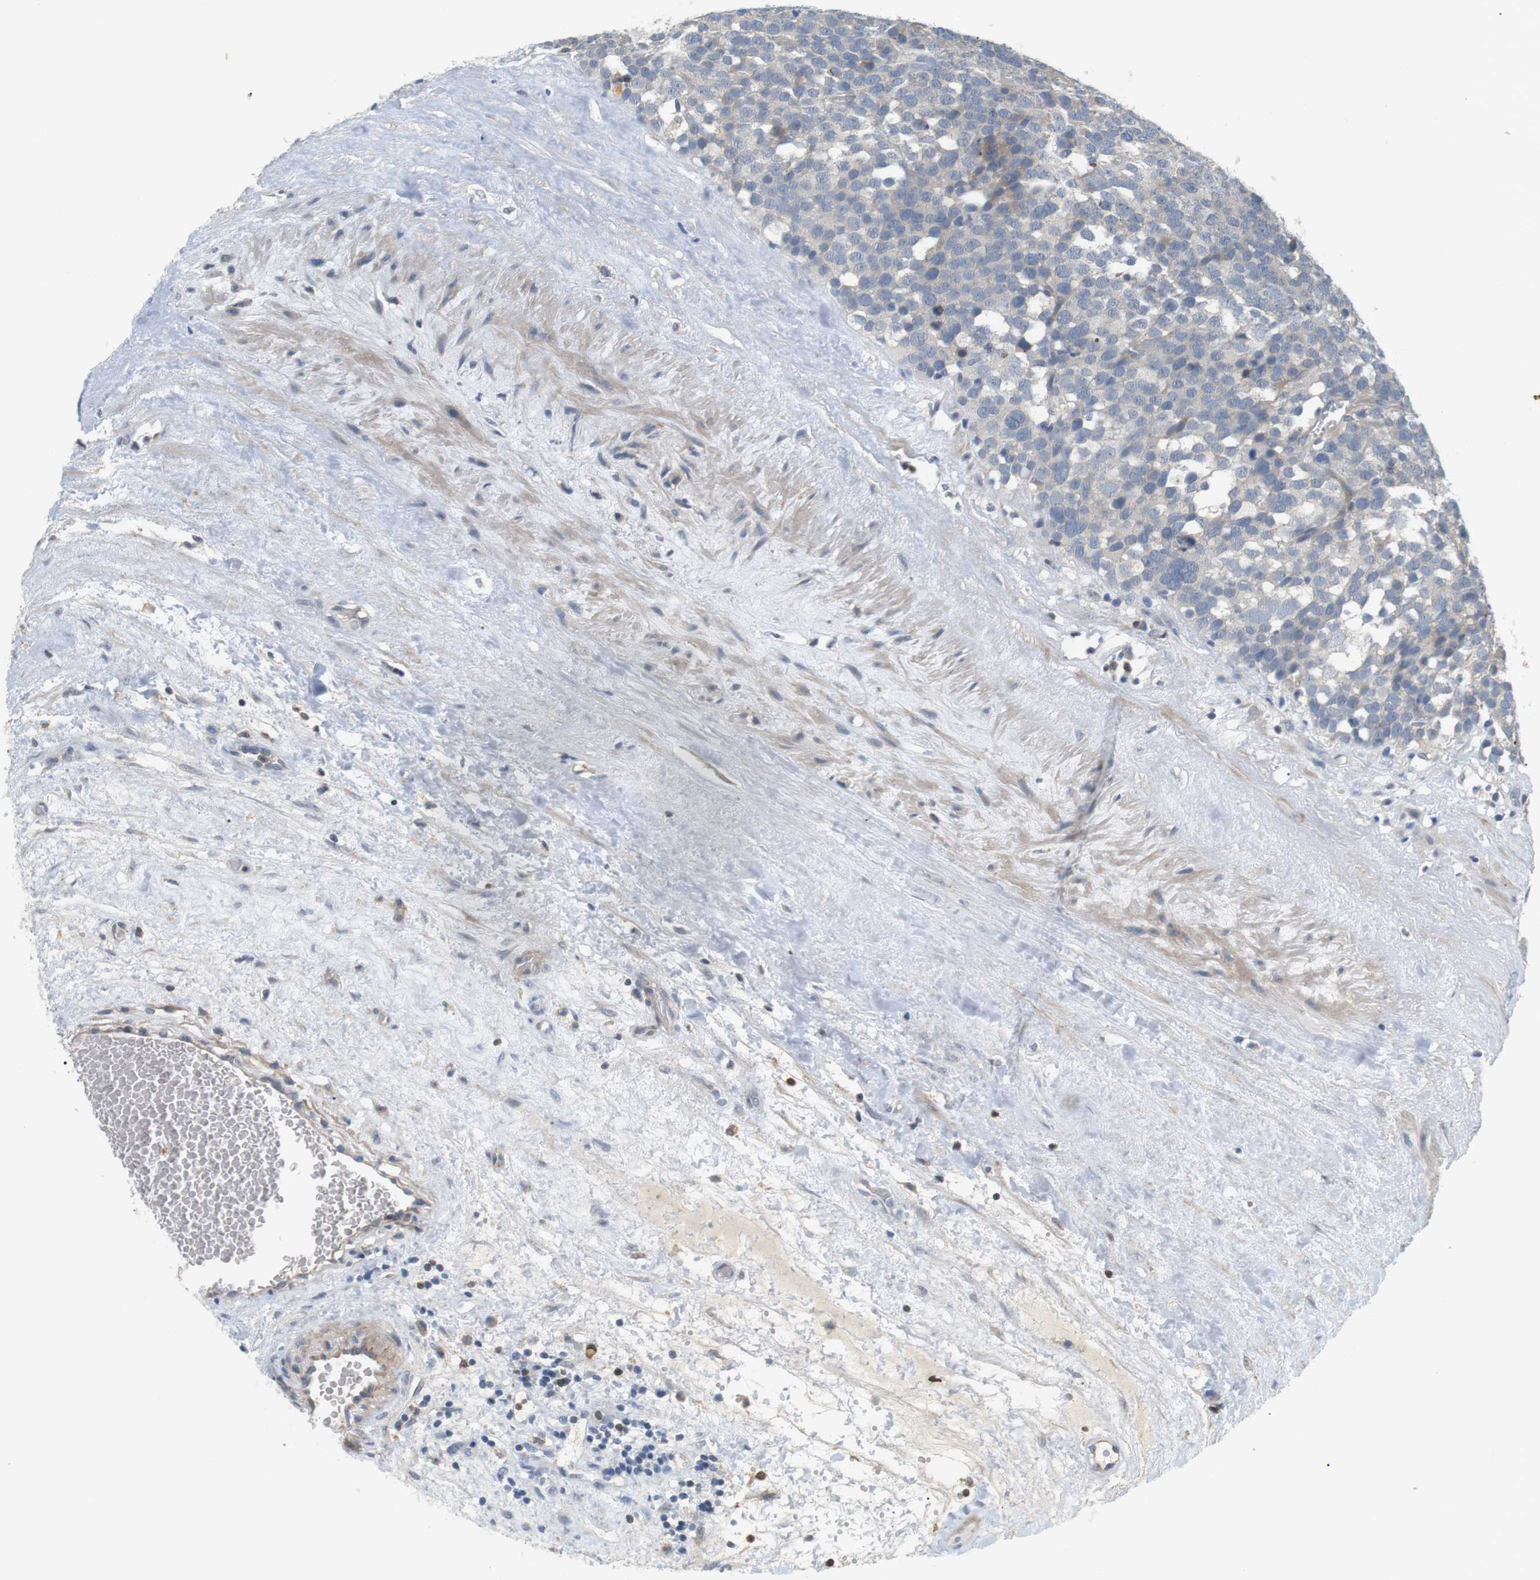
{"staining": {"intensity": "weak", "quantity": "<25%", "location": "cytoplasmic/membranous"}, "tissue": "testis cancer", "cell_type": "Tumor cells", "image_type": "cancer", "snomed": [{"axis": "morphology", "description": "Seminoma, NOS"}, {"axis": "topography", "description": "Testis"}], "caption": "DAB immunohistochemical staining of testis cancer (seminoma) displays no significant positivity in tumor cells.", "gene": "P2RY1", "patient": {"sex": "male", "age": 71}}